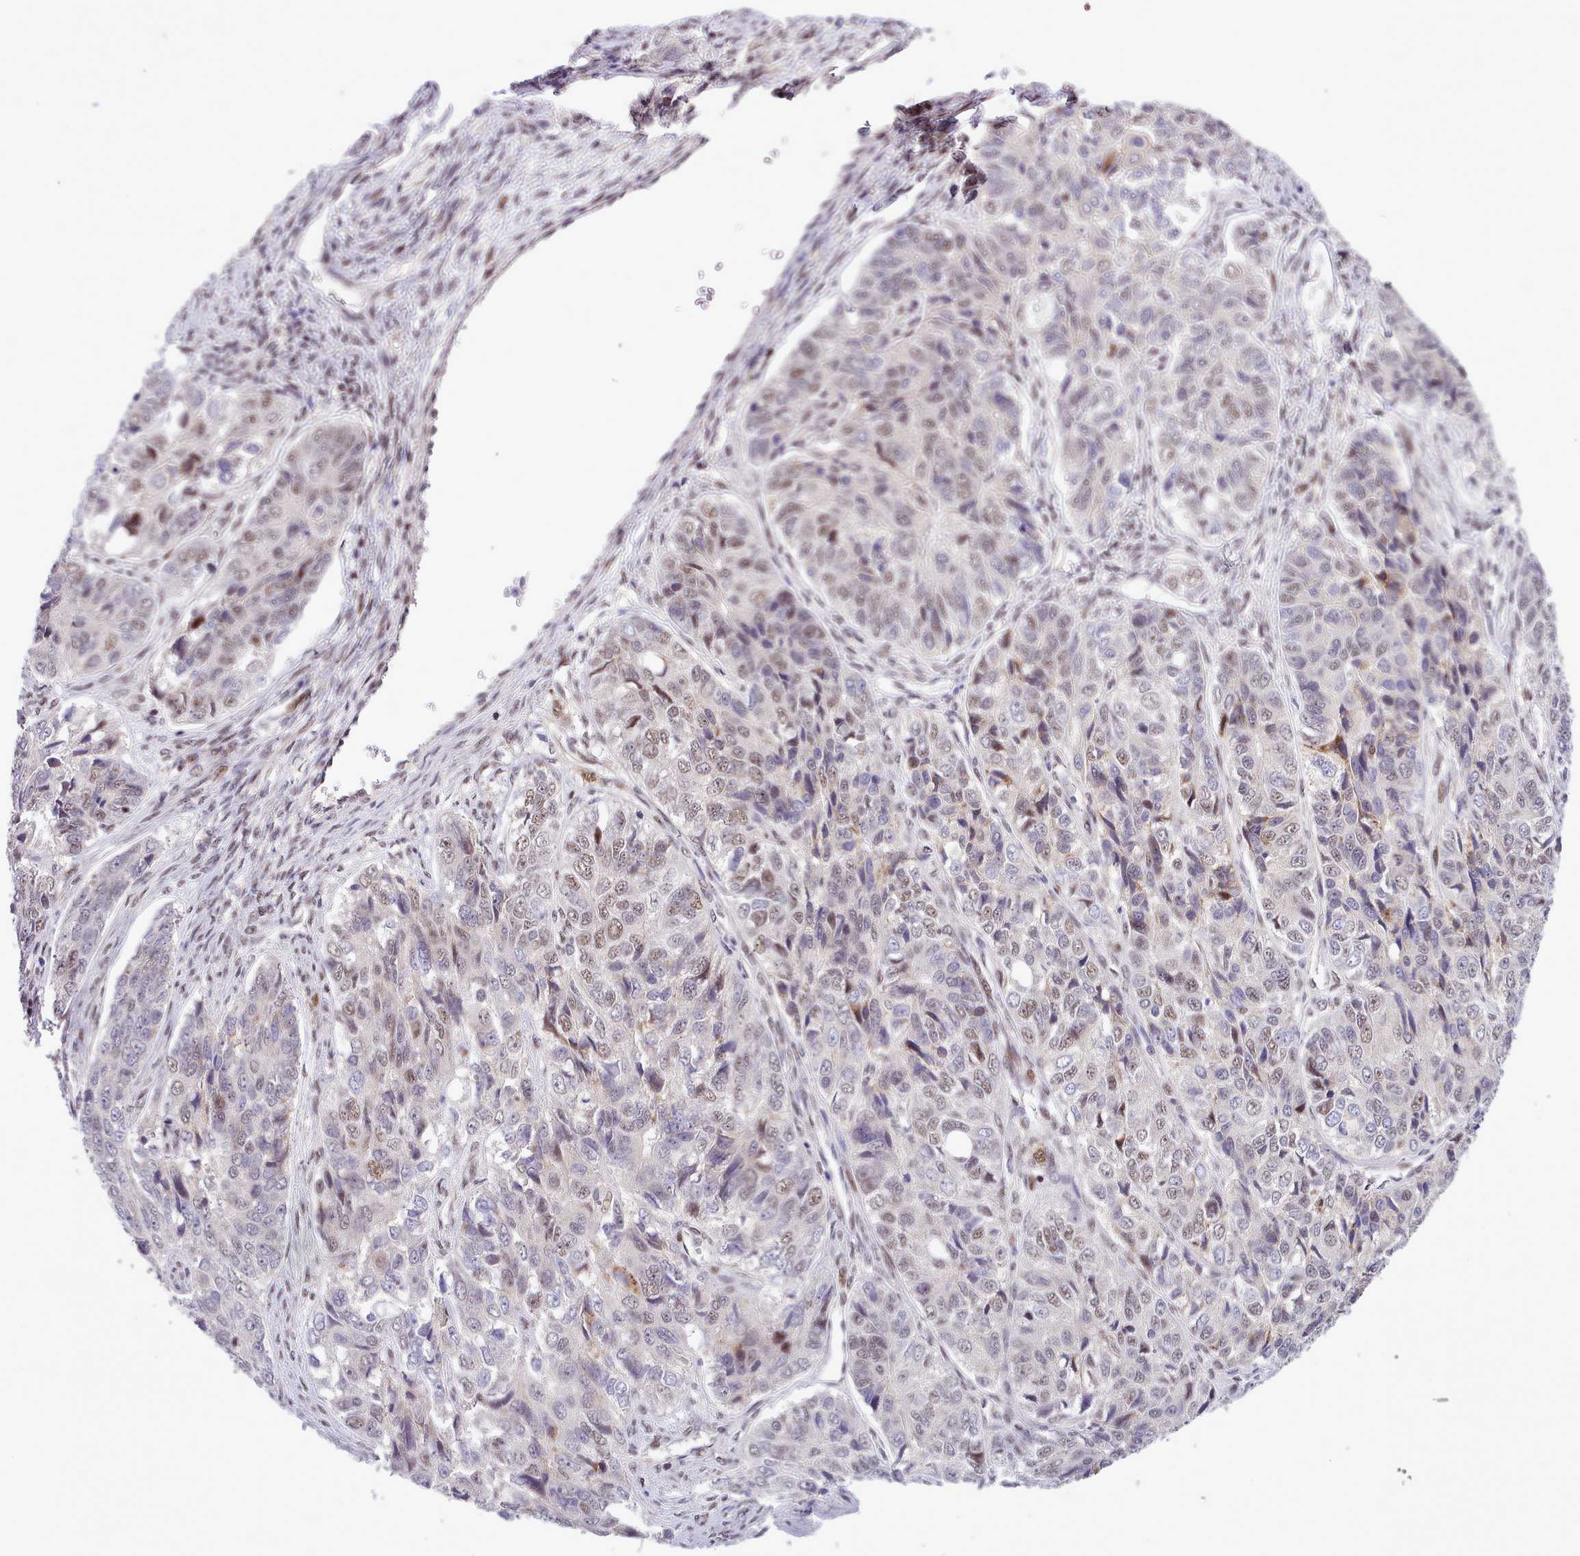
{"staining": {"intensity": "weak", "quantity": "<25%", "location": "nuclear"}, "tissue": "ovarian cancer", "cell_type": "Tumor cells", "image_type": "cancer", "snomed": [{"axis": "morphology", "description": "Carcinoma, endometroid"}, {"axis": "topography", "description": "Ovary"}], "caption": "Tumor cells show no significant protein expression in endometroid carcinoma (ovarian). (Stains: DAB (3,3'-diaminobenzidine) IHC with hematoxylin counter stain, Microscopy: brightfield microscopy at high magnification).", "gene": "HOXB7", "patient": {"sex": "female", "age": 51}}